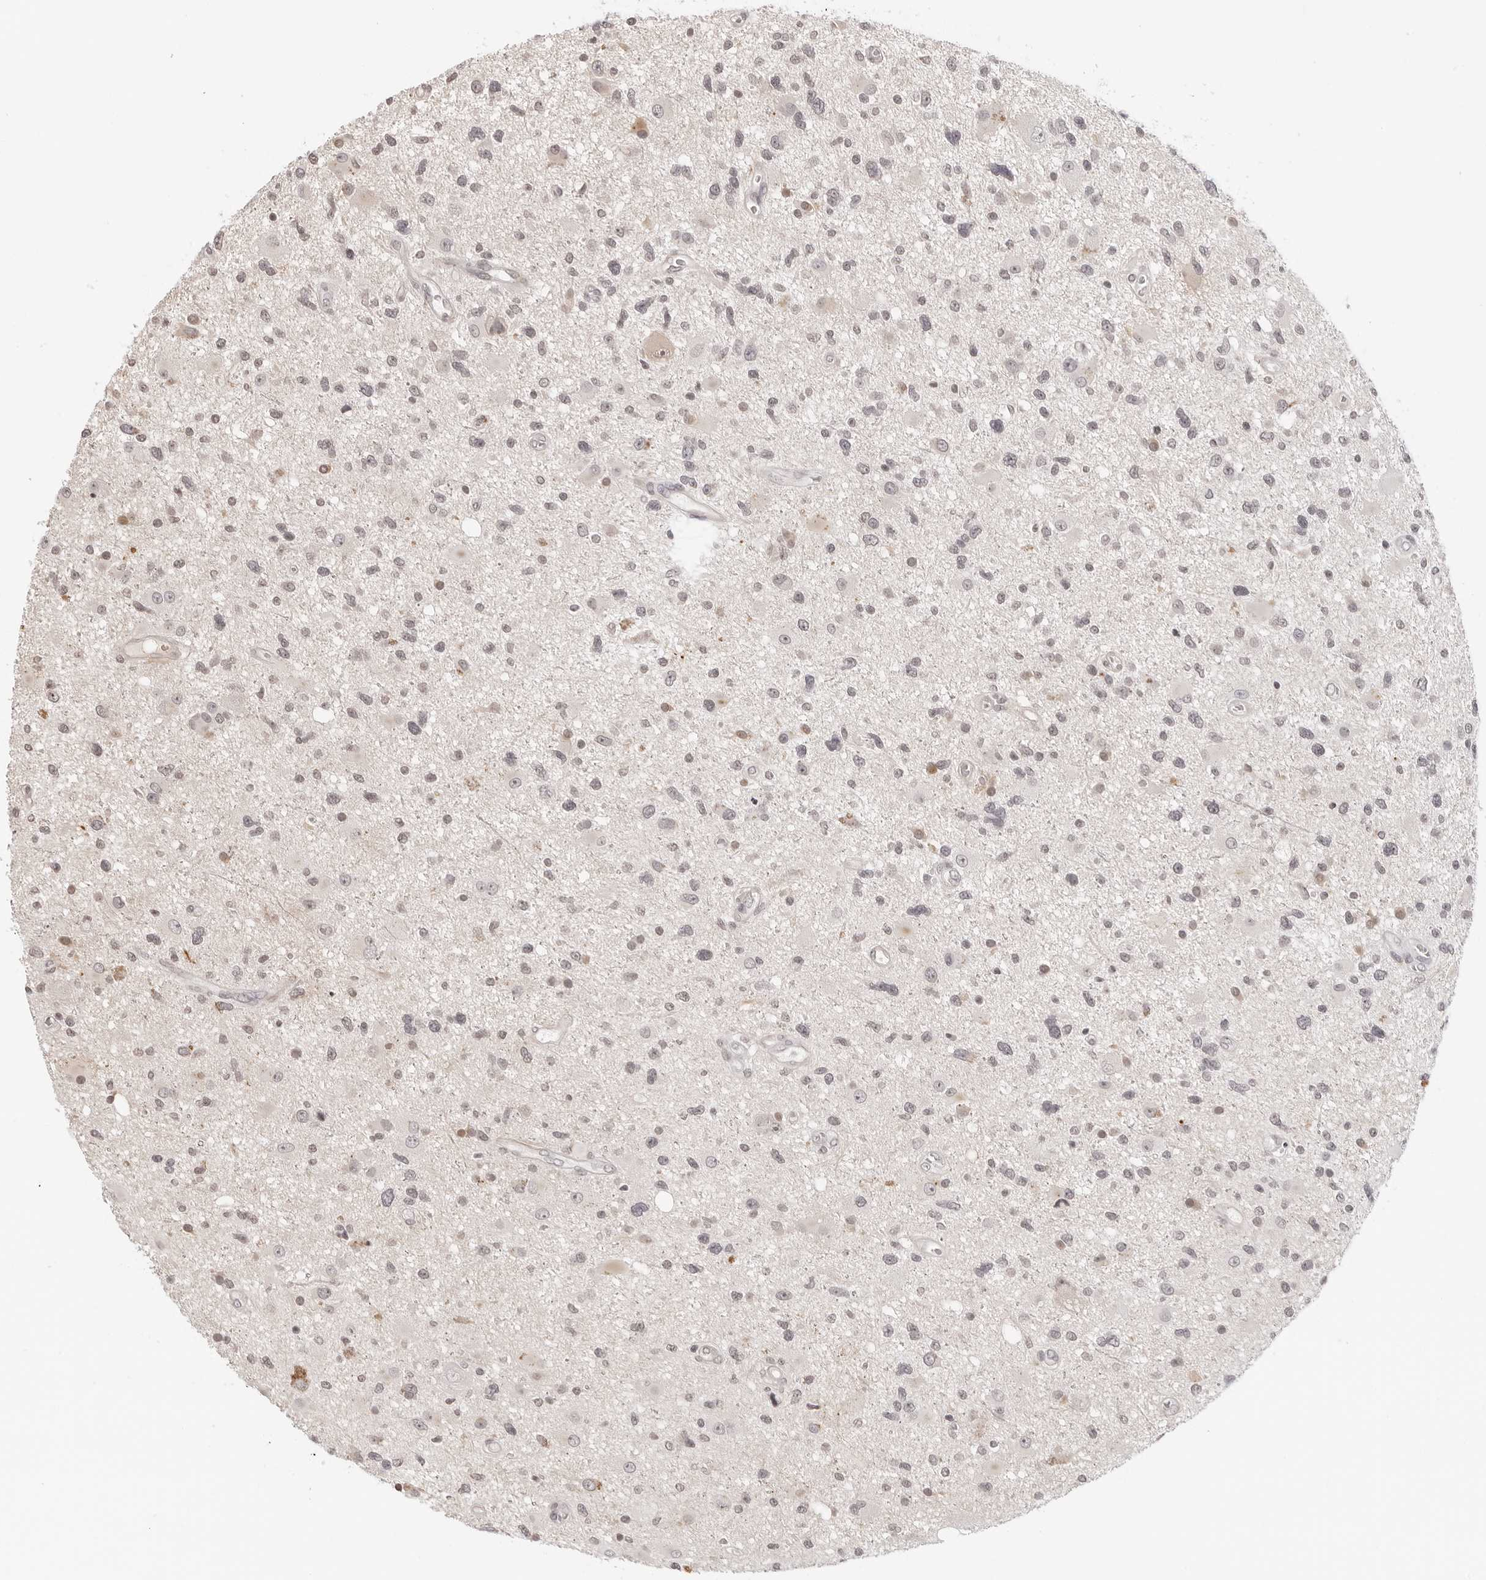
{"staining": {"intensity": "weak", "quantity": "25%-75%", "location": "nuclear"}, "tissue": "glioma", "cell_type": "Tumor cells", "image_type": "cancer", "snomed": [{"axis": "morphology", "description": "Glioma, malignant, High grade"}, {"axis": "topography", "description": "Brain"}], "caption": "A micrograph of glioma stained for a protein displays weak nuclear brown staining in tumor cells. (DAB (3,3'-diaminobenzidine) IHC with brightfield microscopy, high magnification).", "gene": "STRADB", "patient": {"sex": "male", "age": 33}}